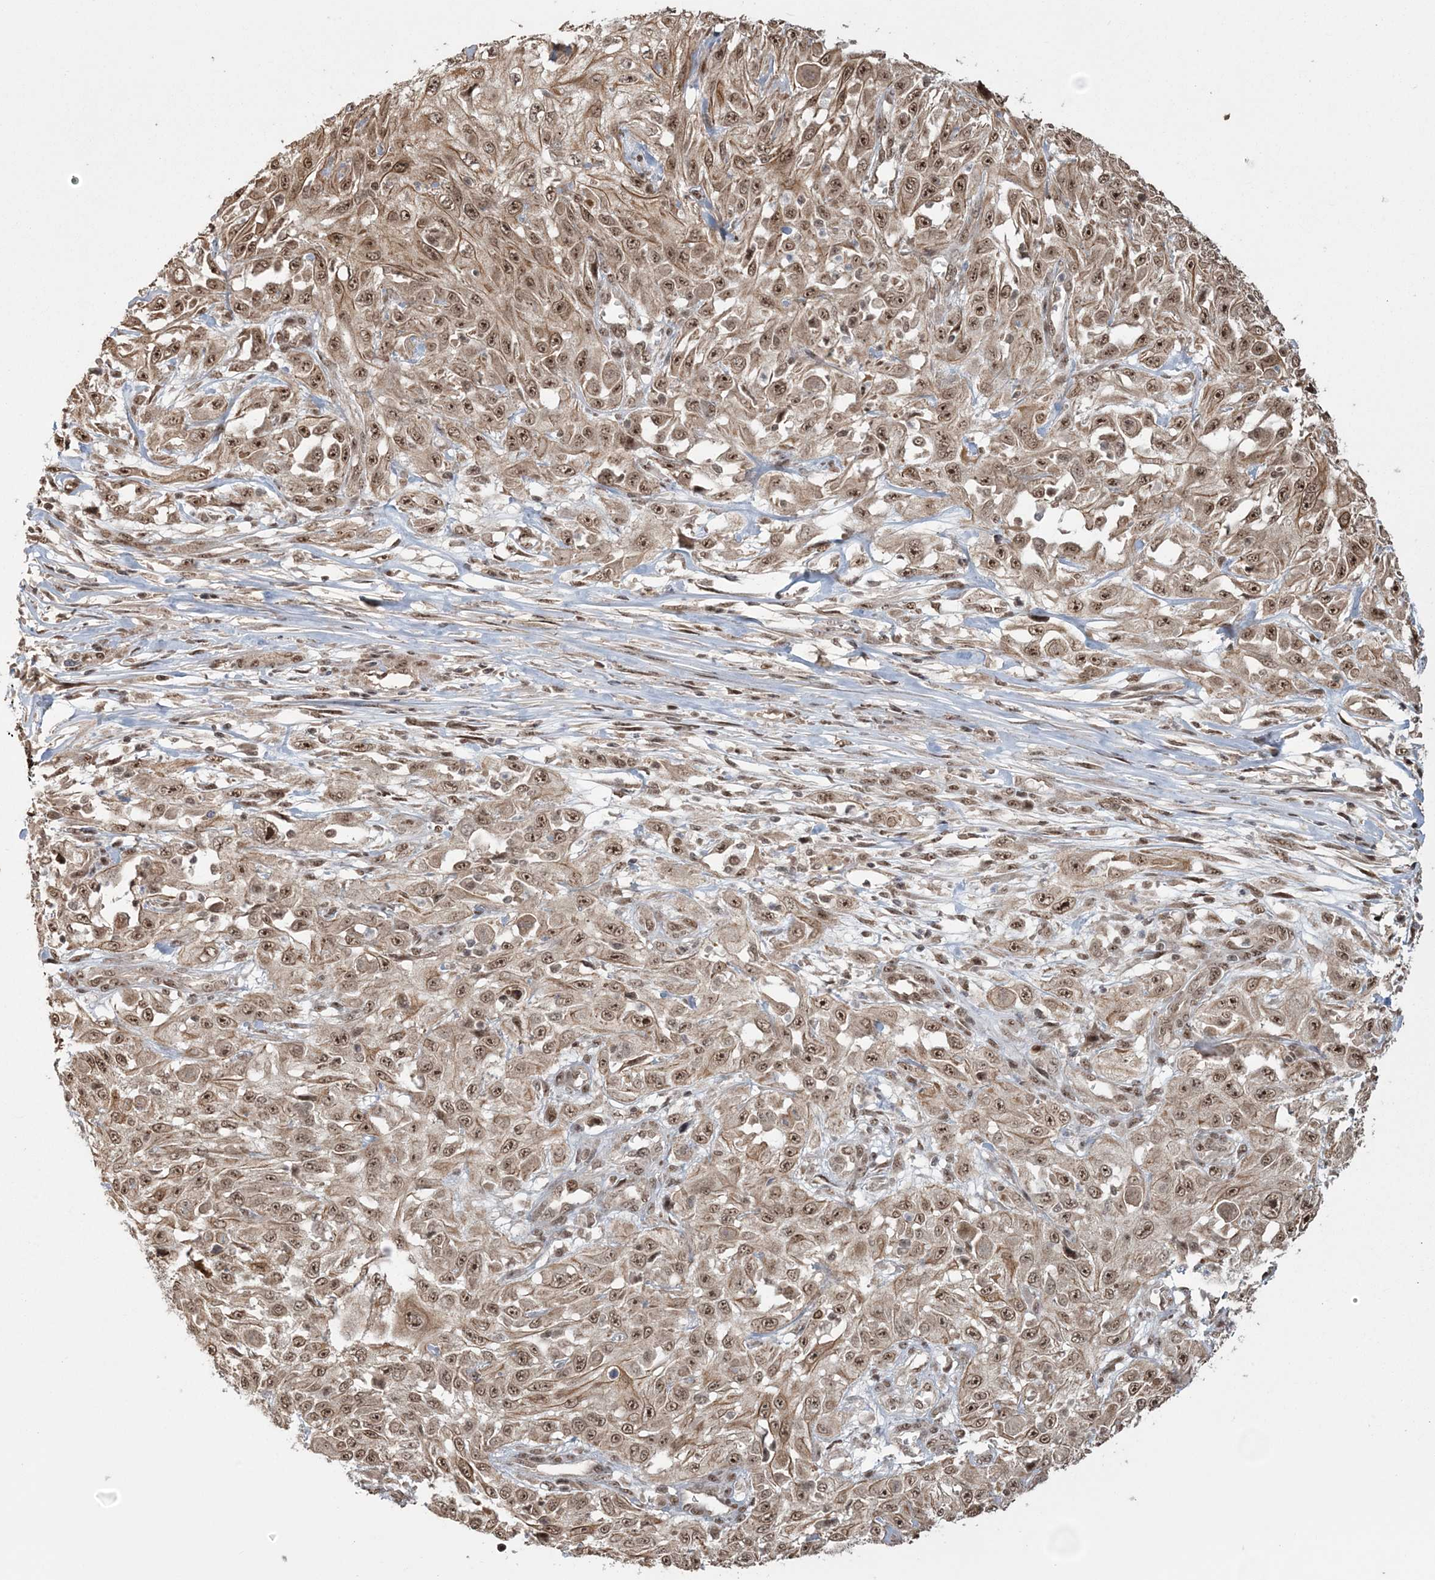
{"staining": {"intensity": "moderate", "quantity": ">75%", "location": "cytoplasmic/membranous,nuclear"}, "tissue": "skin cancer", "cell_type": "Tumor cells", "image_type": "cancer", "snomed": [{"axis": "morphology", "description": "Squamous cell carcinoma, NOS"}, {"axis": "morphology", "description": "Squamous cell carcinoma, metastatic, NOS"}, {"axis": "topography", "description": "Skin"}, {"axis": "topography", "description": "Lymph node"}], "caption": "Immunohistochemistry micrograph of skin metastatic squamous cell carcinoma stained for a protein (brown), which exhibits medium levels of moderate cytoplasmic/membranous and nuclear expression in approximately >75% of tumor cells.", "gene": "EPB41L4A", "patient": {"sex": "male", "age": 75}}